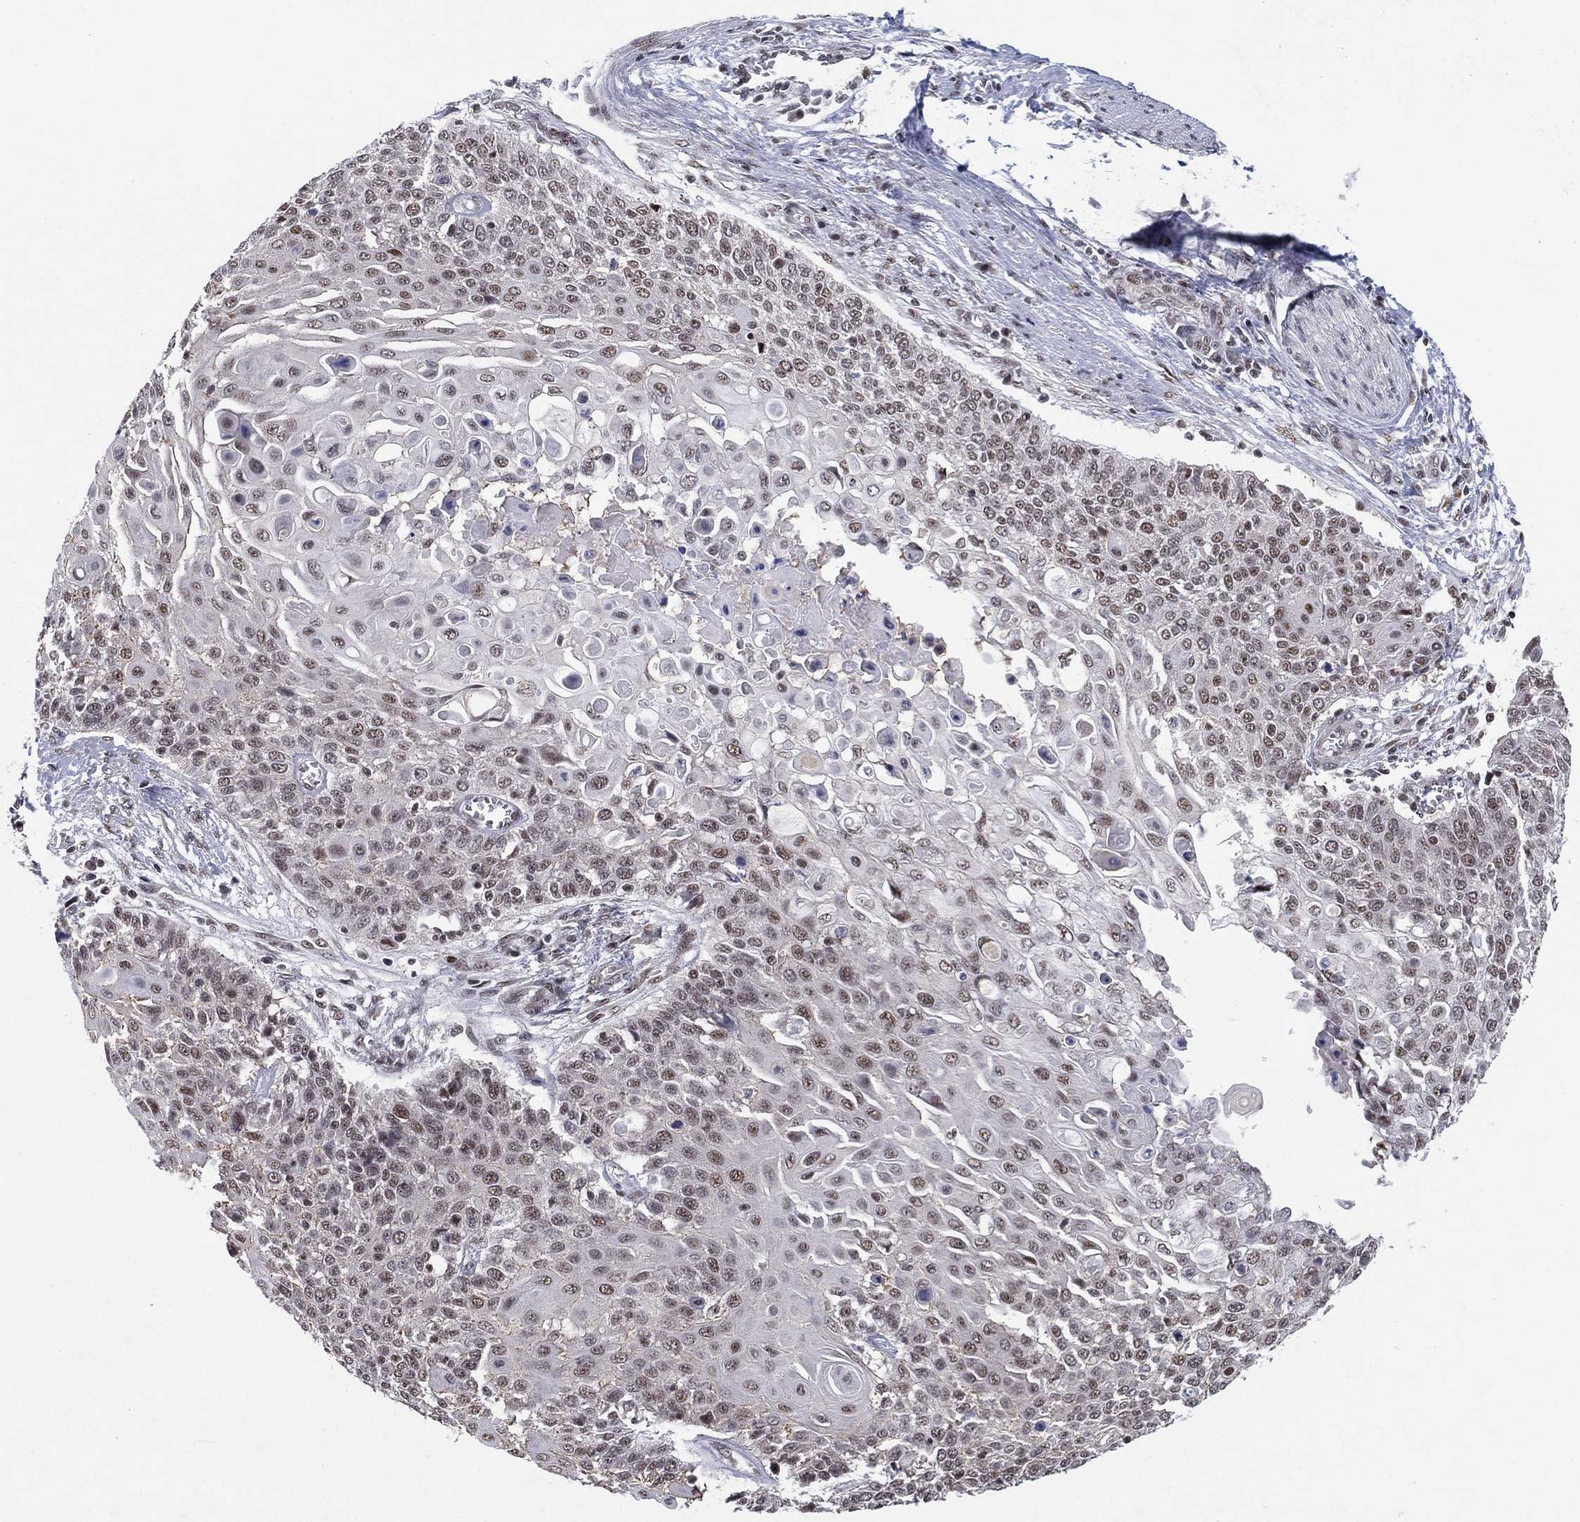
{"staining": {"intensity": "weak", "quantity": "25%-75%", "location": "nuclear"}, "tissue": "cervical cancer", "cell_type": "Tumor cells", "image_type": "cancer", "snomed": [{"axis": "morphology", "description": "Squamous cell carcinoma, NOS"}, {"axis": "topography", "description": "Cervix"}], "caption": "This micrograph displays IHC staining of human cervical cancer, with low weak nuclear expression in approximately 25%-75% of tumor cells.", "gene": "DGCR8", "patient": {"sex": "female", "age": 39}}